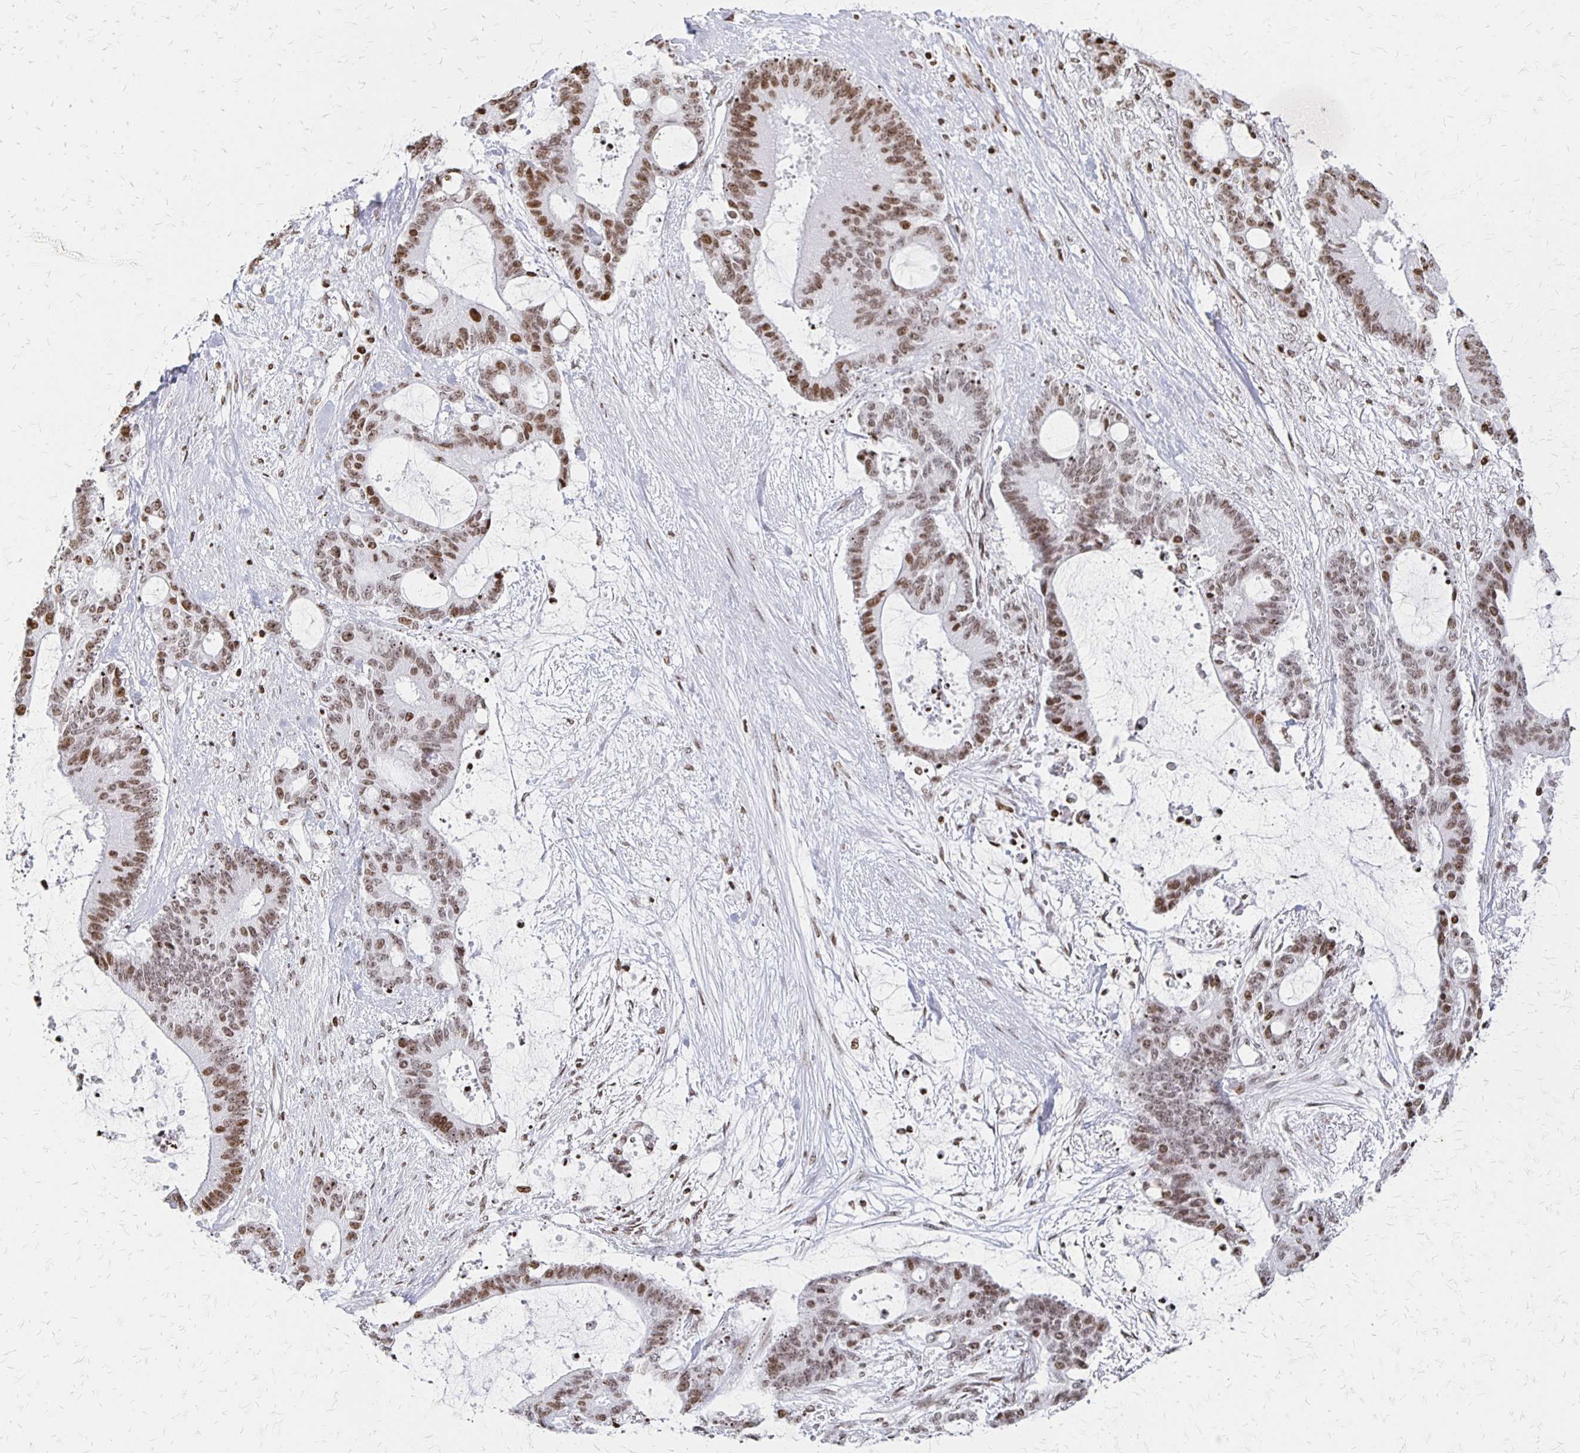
{"staining": {"intensity": "weak", "quantity": ">75%", "location": "nuclear"}, "tissue": "liver cancer", "cell_type": "Tumor cells", "image_type": "cancer", "snomed": [{"axis": "morphology", "description": "Normal tissue, NOS"}, {"axis": "morphology", "description": "Cholangiocarcinoma"}, {"axis": "topography", "description": "Liver"}, {"axis": "topography", "description": "Peripheral nerve tissue"}], "caption": "DAB immunohistochemical staining of liver cancer (cholangiocarcinoma) shows weak nuclear protein positivity in approximately >75% of tumor cells.", "gene": "ZNF280C", "patient": {"sex": "female", "age": 73}}